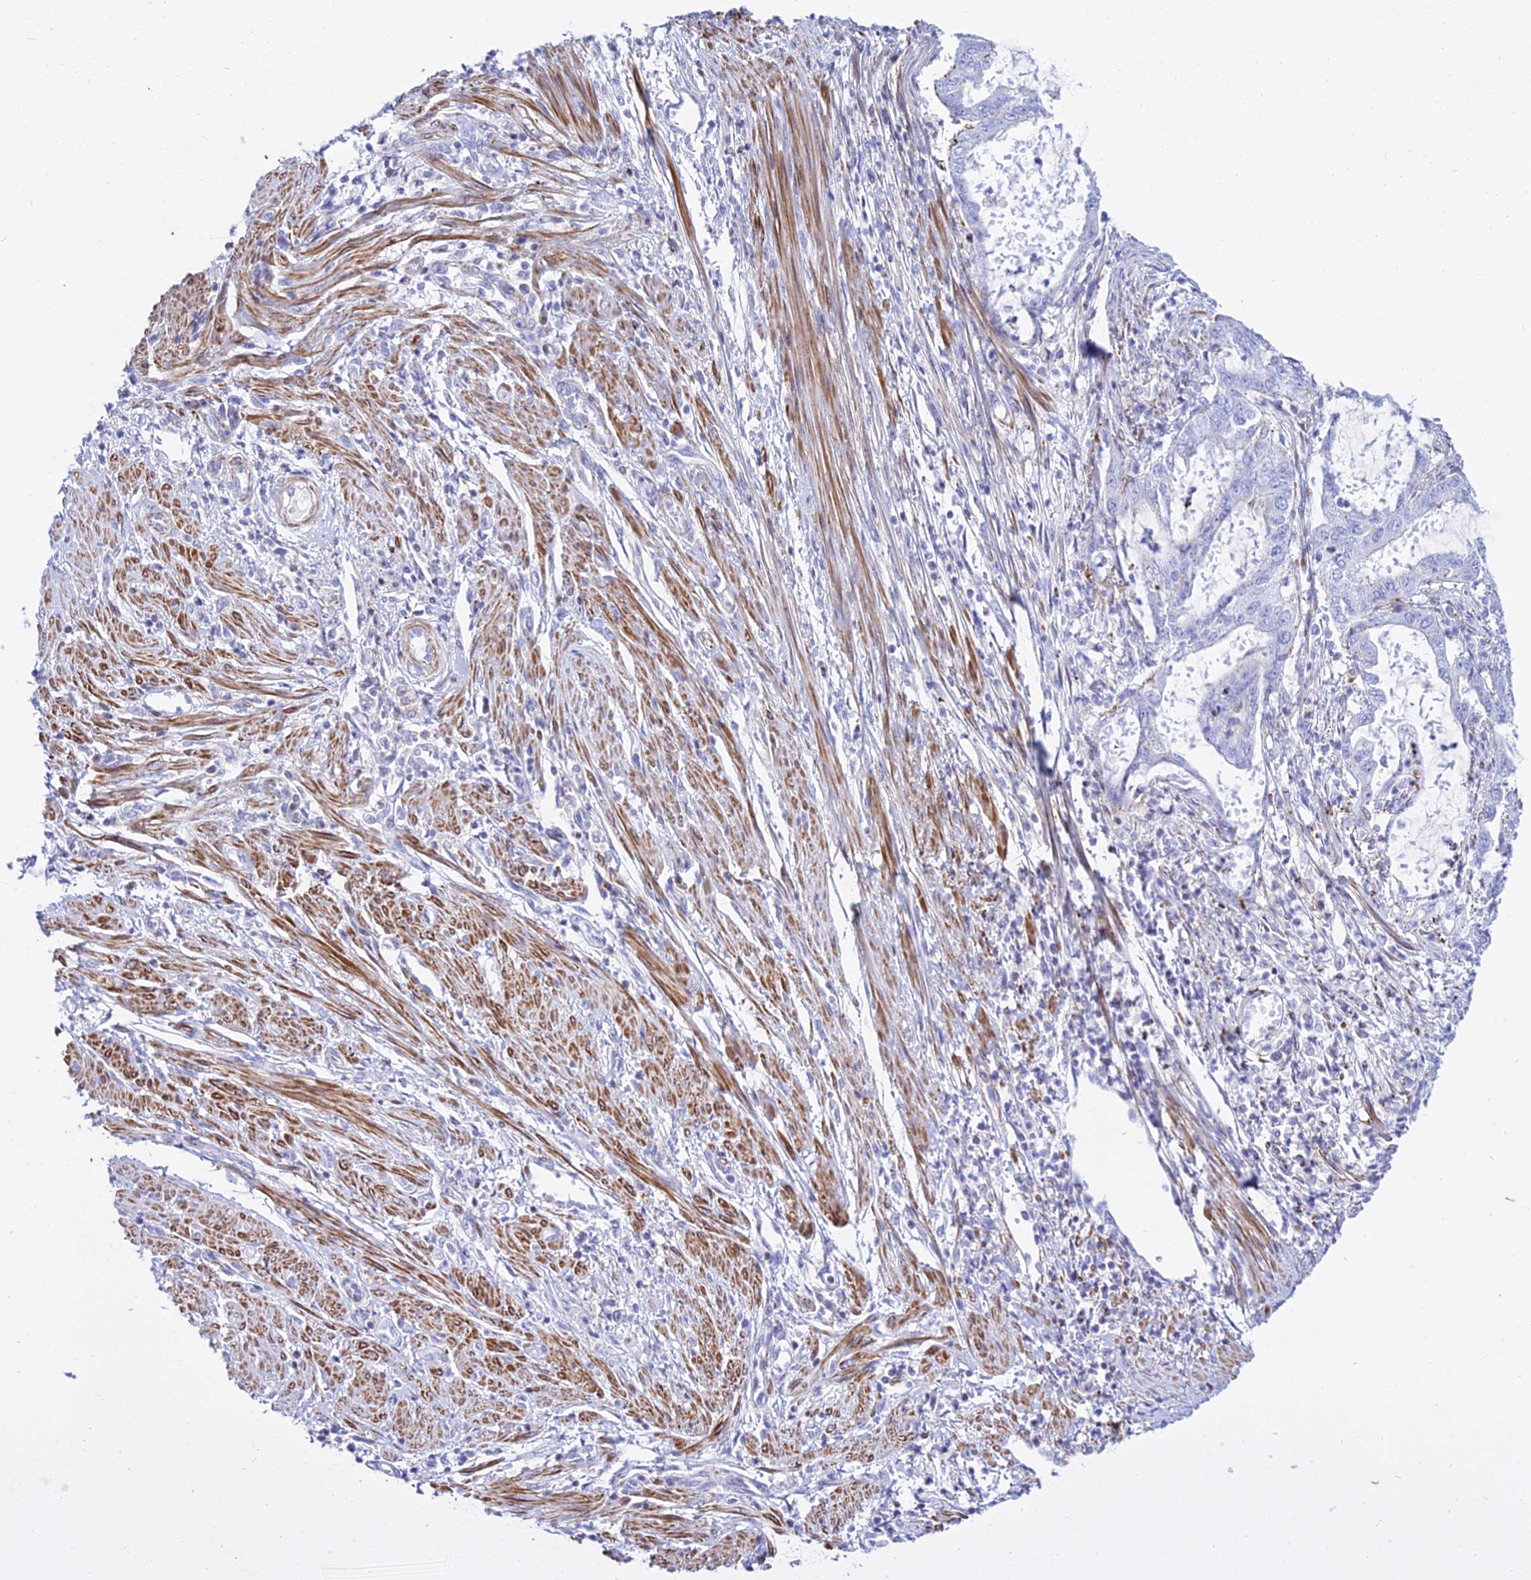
{"staining": {"intensity": "negative", "quantity": "none", "location": "none"}, "tissue": "endometrial cancer", "cell_type": "Tumor cells", "image_type": "cancer", "snomed": [{"axis": "morphology", "description": "Adenocarcinoma, NOS"}, {"axis": "topography", "description": "Endometrium"}], "caption": "The IHC micrograph has no significant positivity in tumor cells of adenocarcinoma (endometrial) tissue.", "gene": "DLX1", "patient": {"sex": "female", "age": 51}}